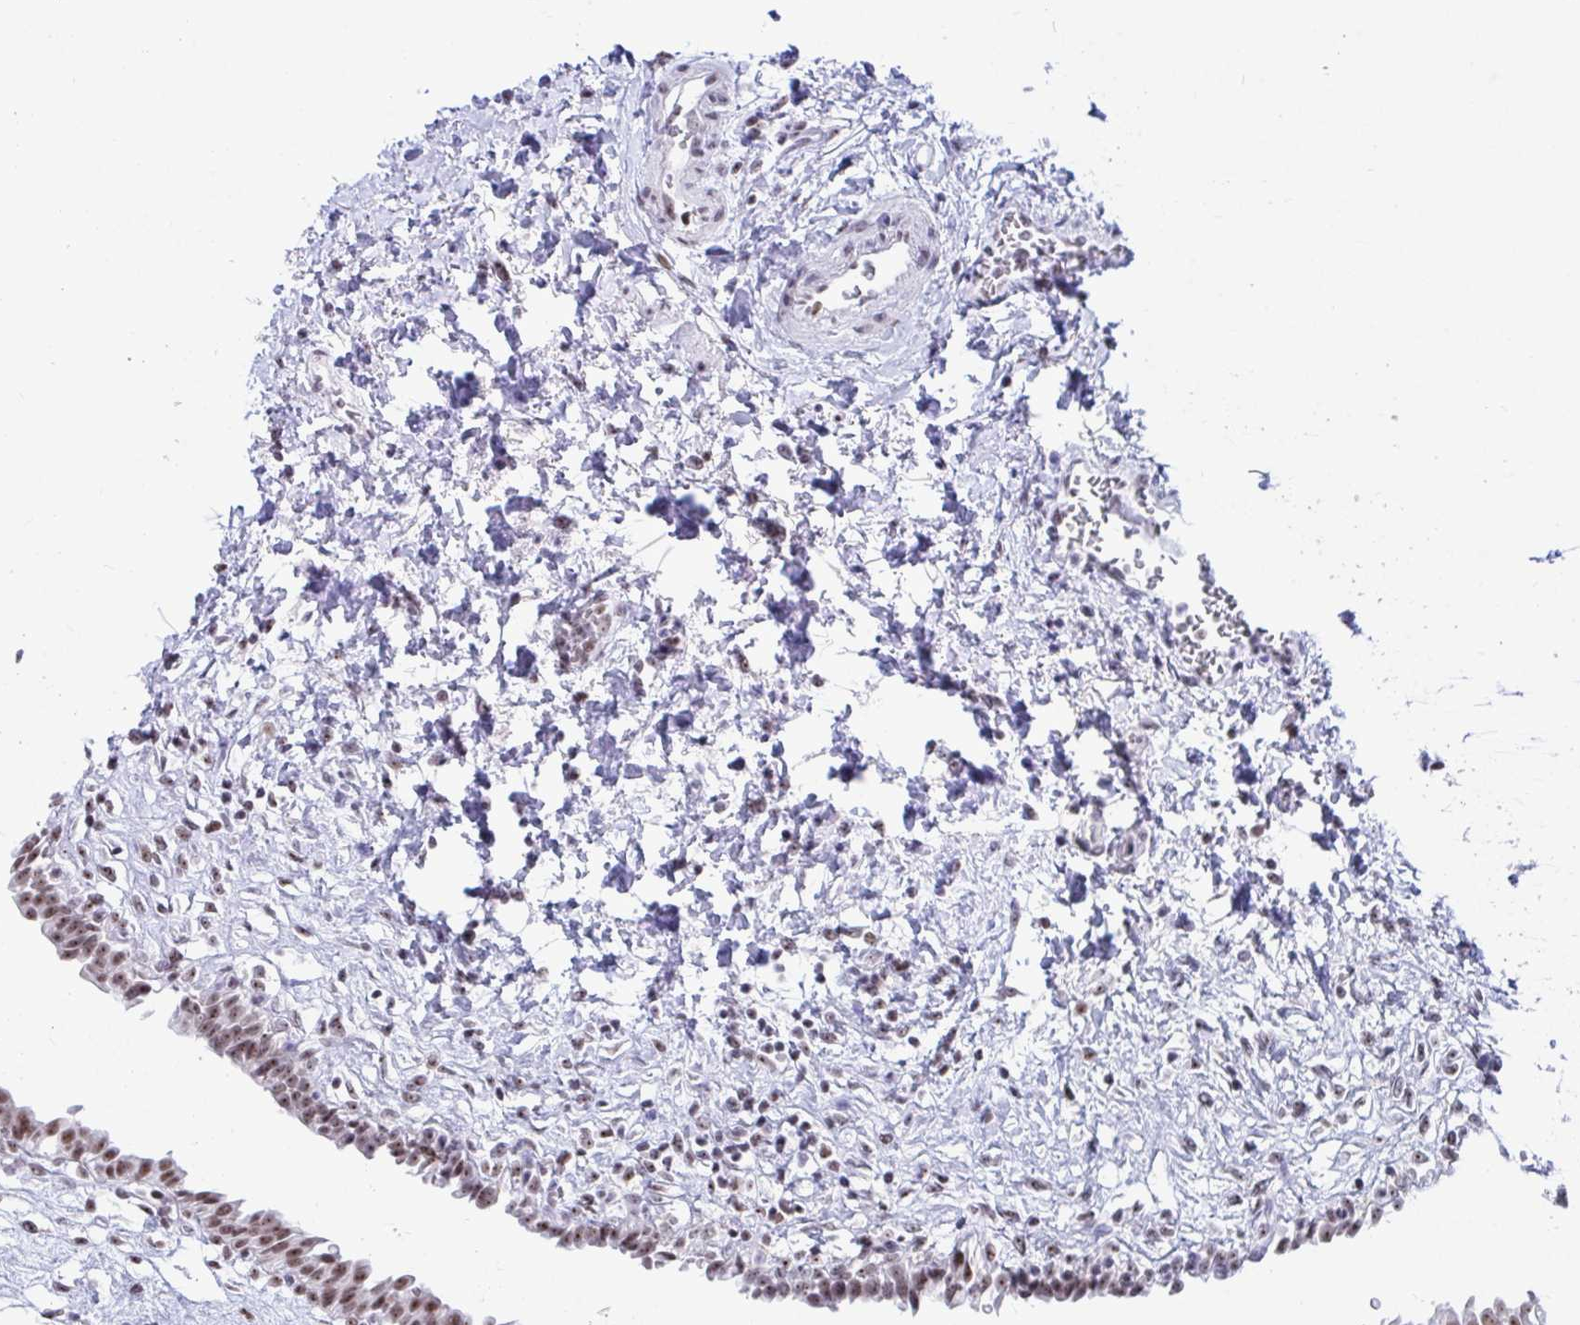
{"staining": {"intensity": "moderate", "quantity": ">75%", "location": "nuclear"}, "tissue": "urinary bladder", "cell_type": "Urothelial cells", "image_type": "normal", "snomed": [{"axis": "morphology", "description": "Normal tissue, NOS"}, {"axis": "topography", "description": "Urinary bladder"}], "caption": "IHC staining of normal urinary bladder, which displays medium levels of moderate nuclear positivity in about >75% of urothelial cells indicating moderate nuclear protein positivity. The staining was performed using DAB (3,3'-diaminobenzidine) (brown) for protein detection and nuclei were counterstained in hematoxylin (blue).", "gene": "SUPT16H", "patient": {"sex": "male", "age": 37}}